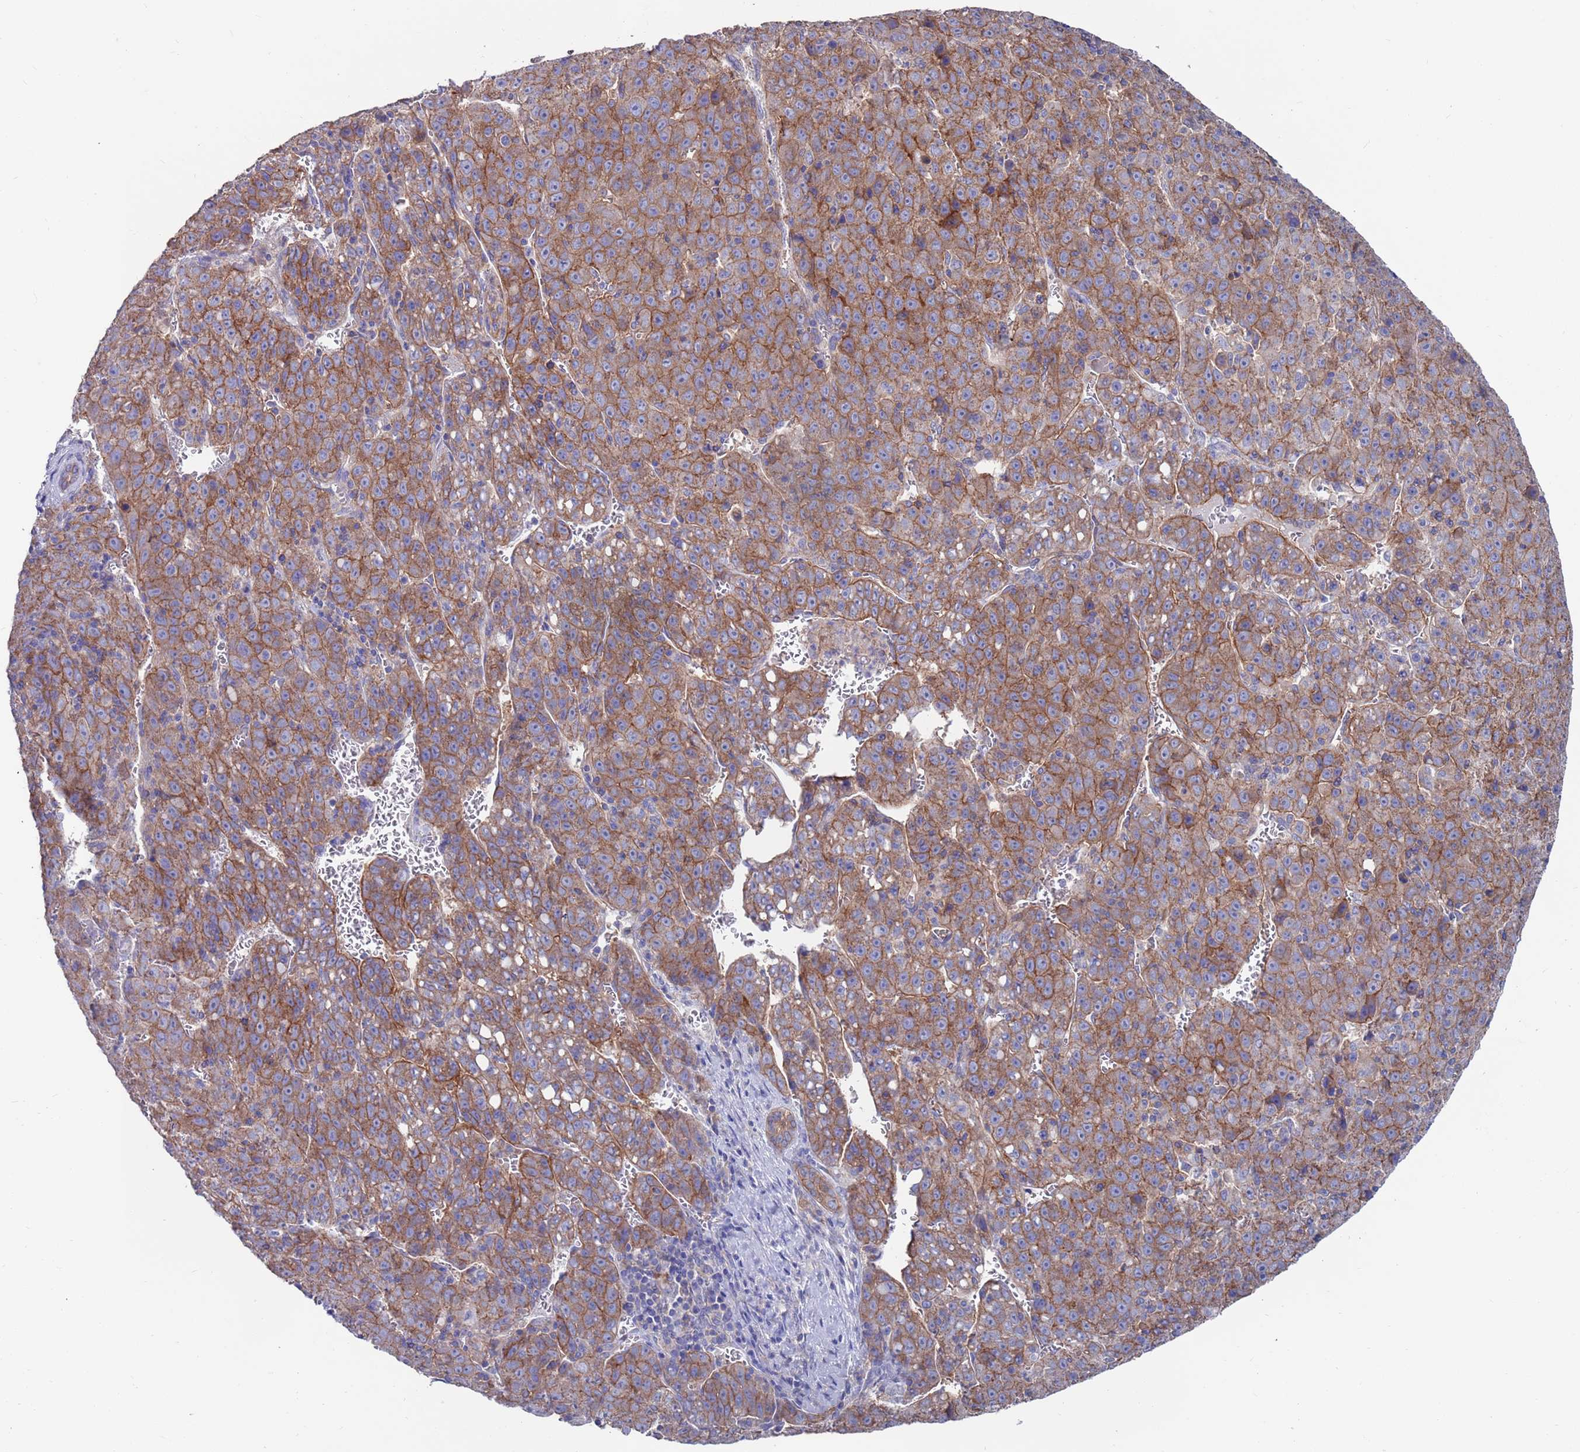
{"staining": {"intensity": "moderate", "quantity": ">75%", "location": "cytoplasmic/membranous"}, "tissue": "liver cancer", "cell_type": "Tumor cells", "image_type": "cancer", "snomed": [{"axis": "morphology", "description": "Carcinoma, Hepatocellular, NOS"}, {"axis": "topography", "description": "Liver"}], "caption": "Hepatocellular carcinoma (liver) tissue shows moderate cytoplasmic/membranous expression in approximately >75% of tumor cells, visualized by immunohistochemistry. The protein of interest is shown in brown color, while the nuclei are stained blue.", "gene": "KRTCAP3", "patient": {"sex": "female", "age": 53}}